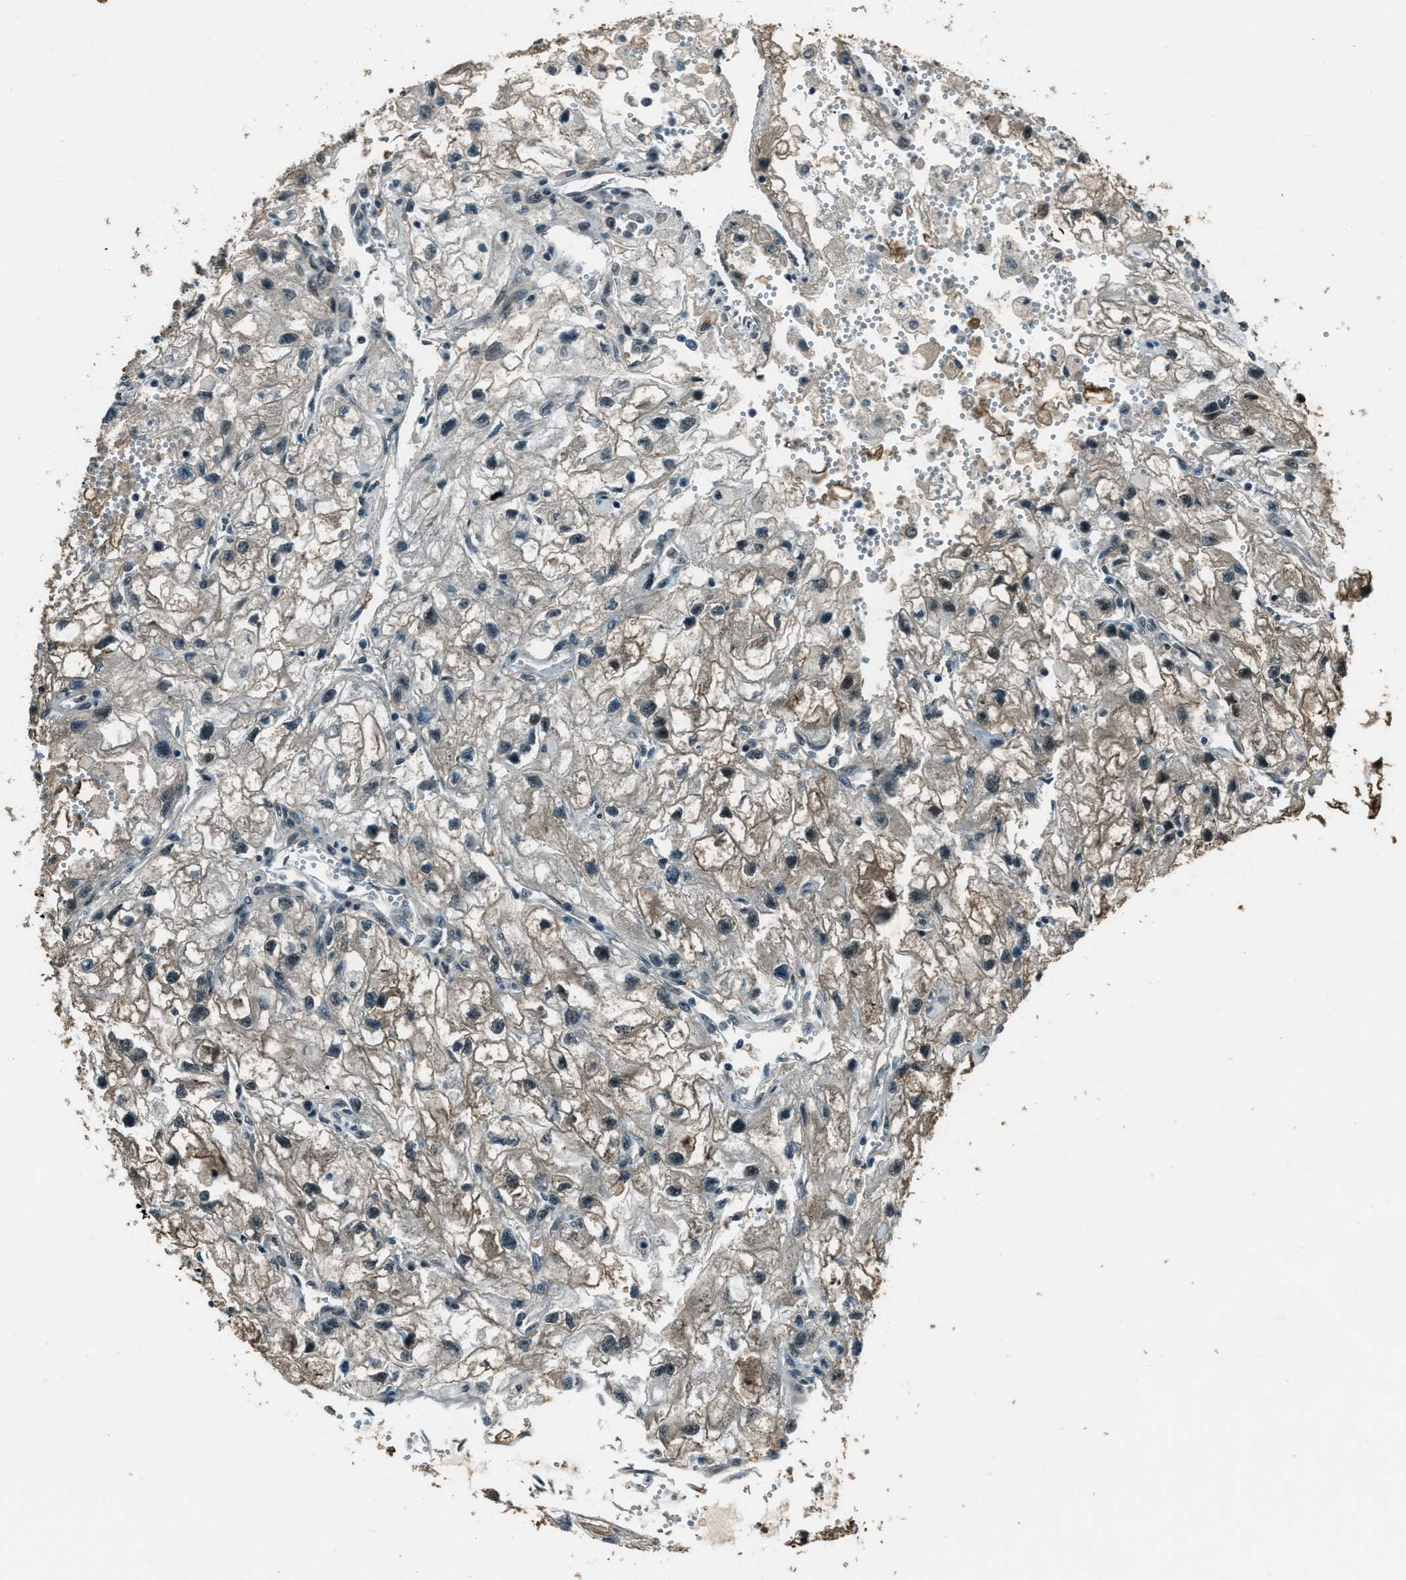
{"staining": {"intensity": "weak", "quantity": "25%-75%", "location": "cytoplasmic/membranous"}, "tissue": "renal cancer", "cell_type": "Tumor cells", "image_type": "cancer", "snomed": [{"axis": "morphology", "description": "Adenocarcinoma, NOS"}, {"axis": "topography", "description": "Kidney"}], "caption": "High-magnification brightfield microscopy of renal adenocarcinoma stained with DAB (3,3'-diaminobenzidine) (brown) and counterstained with hematoxylin (blue). tumor cells exhibit weak cytoplasmic/membranous positivity is present in about25%-75% of cells.", "gene": "TARDBP", "patient": {"sex": "female", "age": 70}}